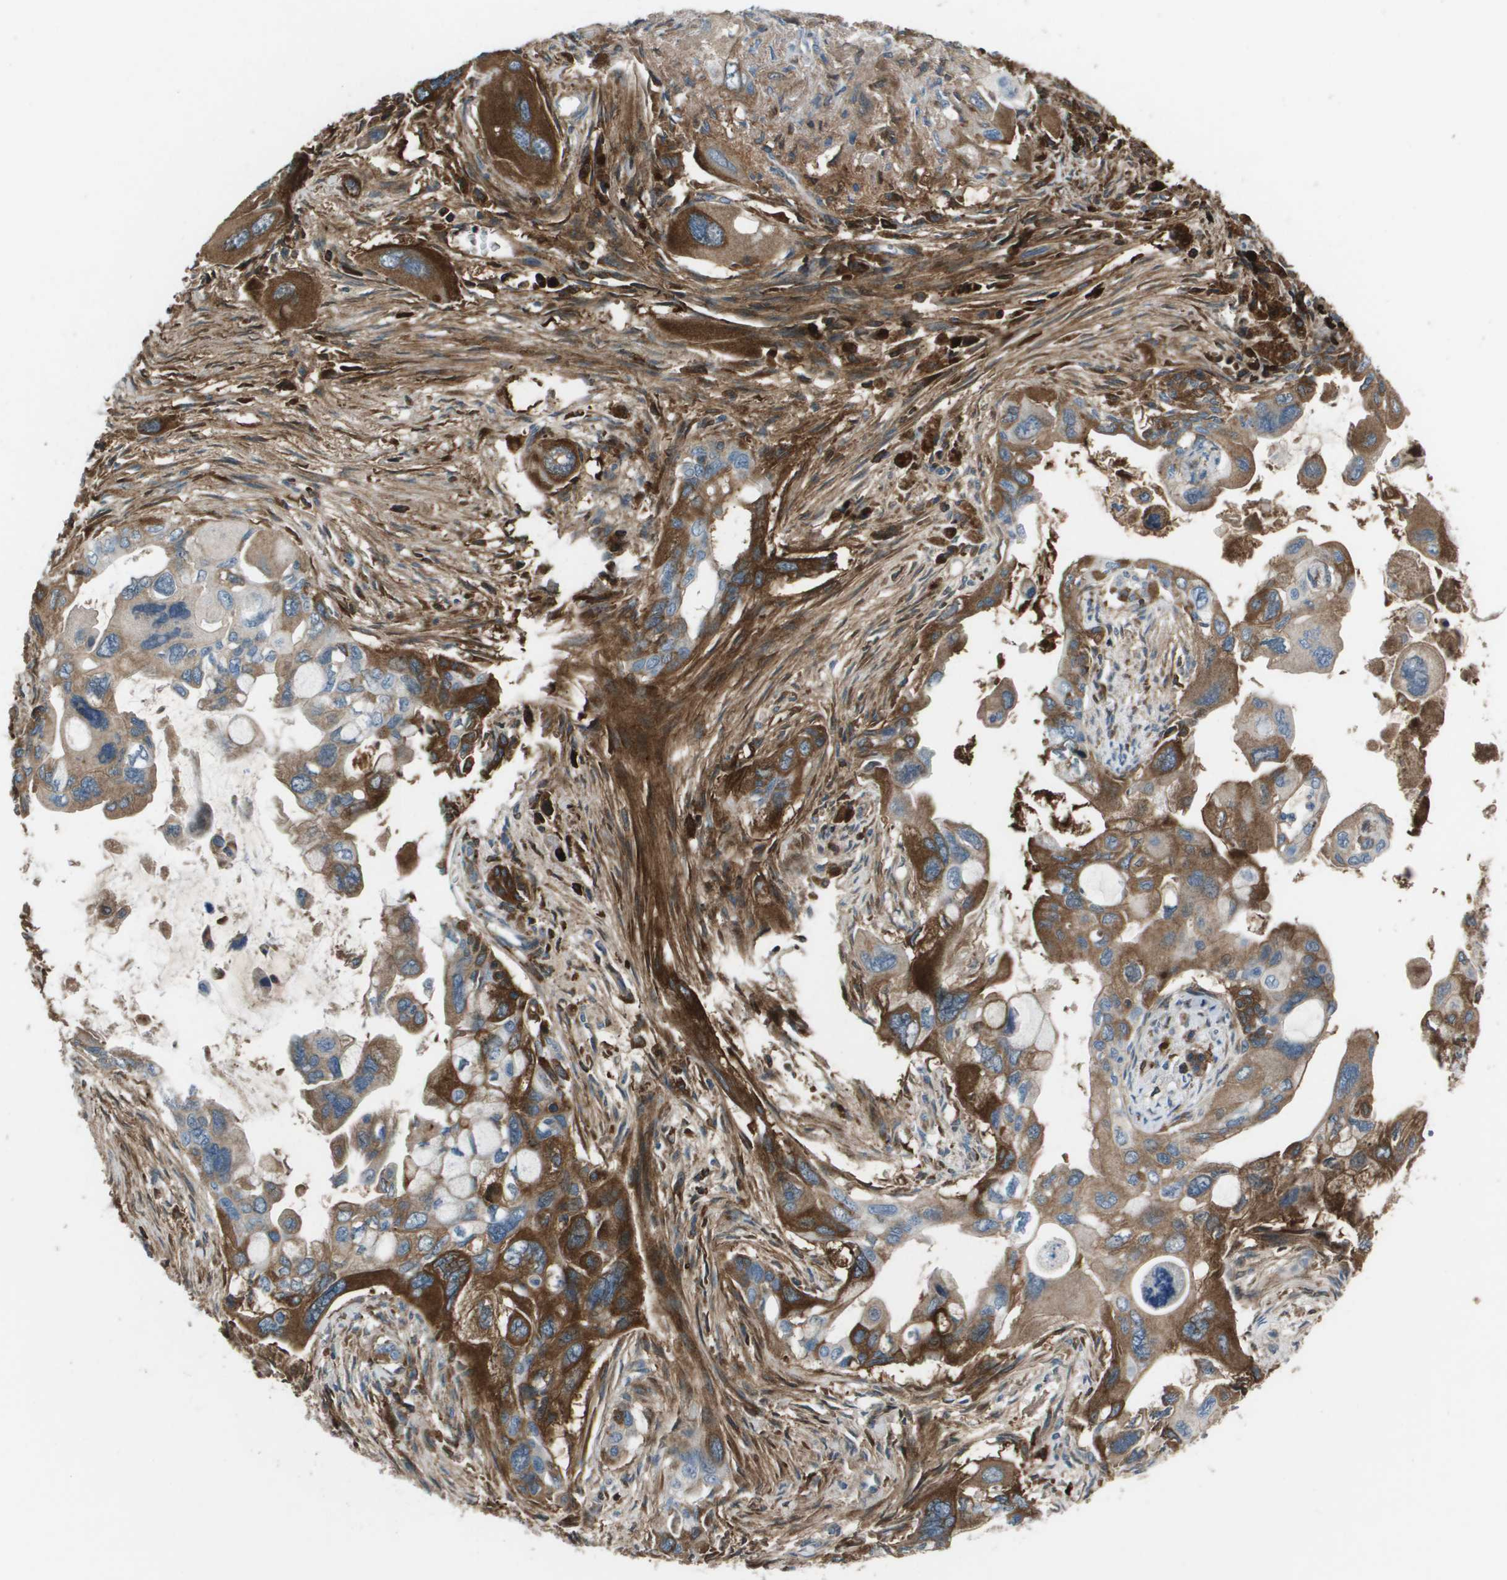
{"staining": {"intensity": "strong", "quantity": "25%-75%", "location": "cytoplasmic/membranous"}, "tissue": "pancreatic cancer", "cell_type": "Tumor cells", "image_type": "cancer", "snomed": [{"axis": "morphology", "description": "Adenocarcinoma, NOS"}, {"axis": "topography", "description": "Pancreas"}], "caption": "Strong cytoplasmic/membranous protein staining is present in approximately 25%-75% of tumor cells in pancreatic adenocarcinoma. Immunohistochemistry (ihc) stains the protein in brown and the nuclei are stained blue.", "gene": "PCOLCE", "patient": {"sex": "male", "age": 73}}